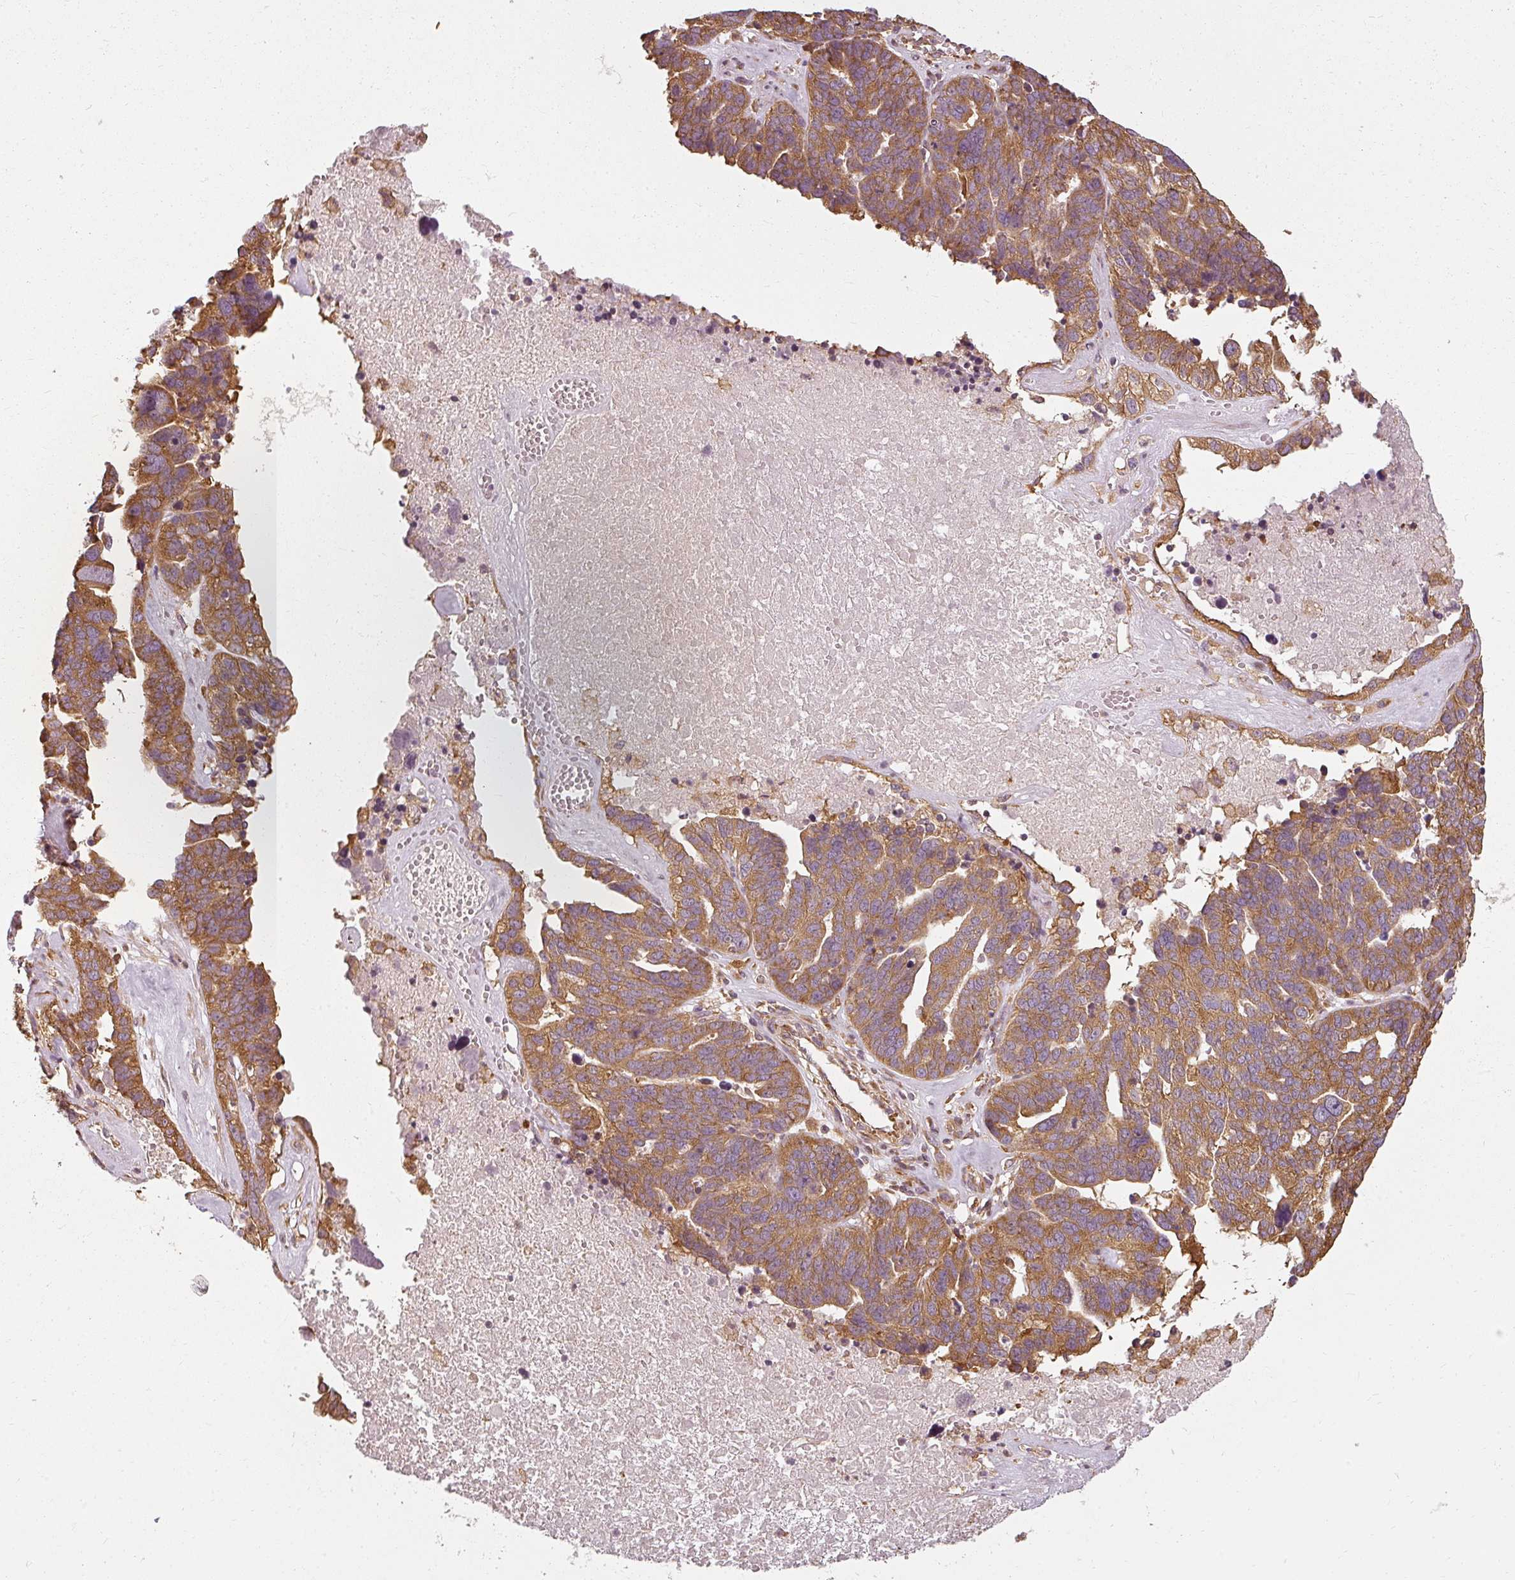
{"staining": {"intensity": "strong", "quantity": ">75%", "location": "cytoplasmic/membranous"}, "tissue": "ovarian cancer", "cell_type": "Tumor cells", "image_type": "cancer", "snomed": [{"axis": "morphology", "description": "Cystadenocarcinoma, serous, NOS"}, {"axis": "topography", "description": "Ovary"}], "caption": "A micrograph of human serous cystadenocarcinoma (ovarian) stained for a protein reveals strong cytoplasmic/membranous brown staining in tumor cells. (Brightfield microscopy of DAB IHC at high magnification).", "gene": "RPL24", "patient": {"sex": "female", "age": 59}}